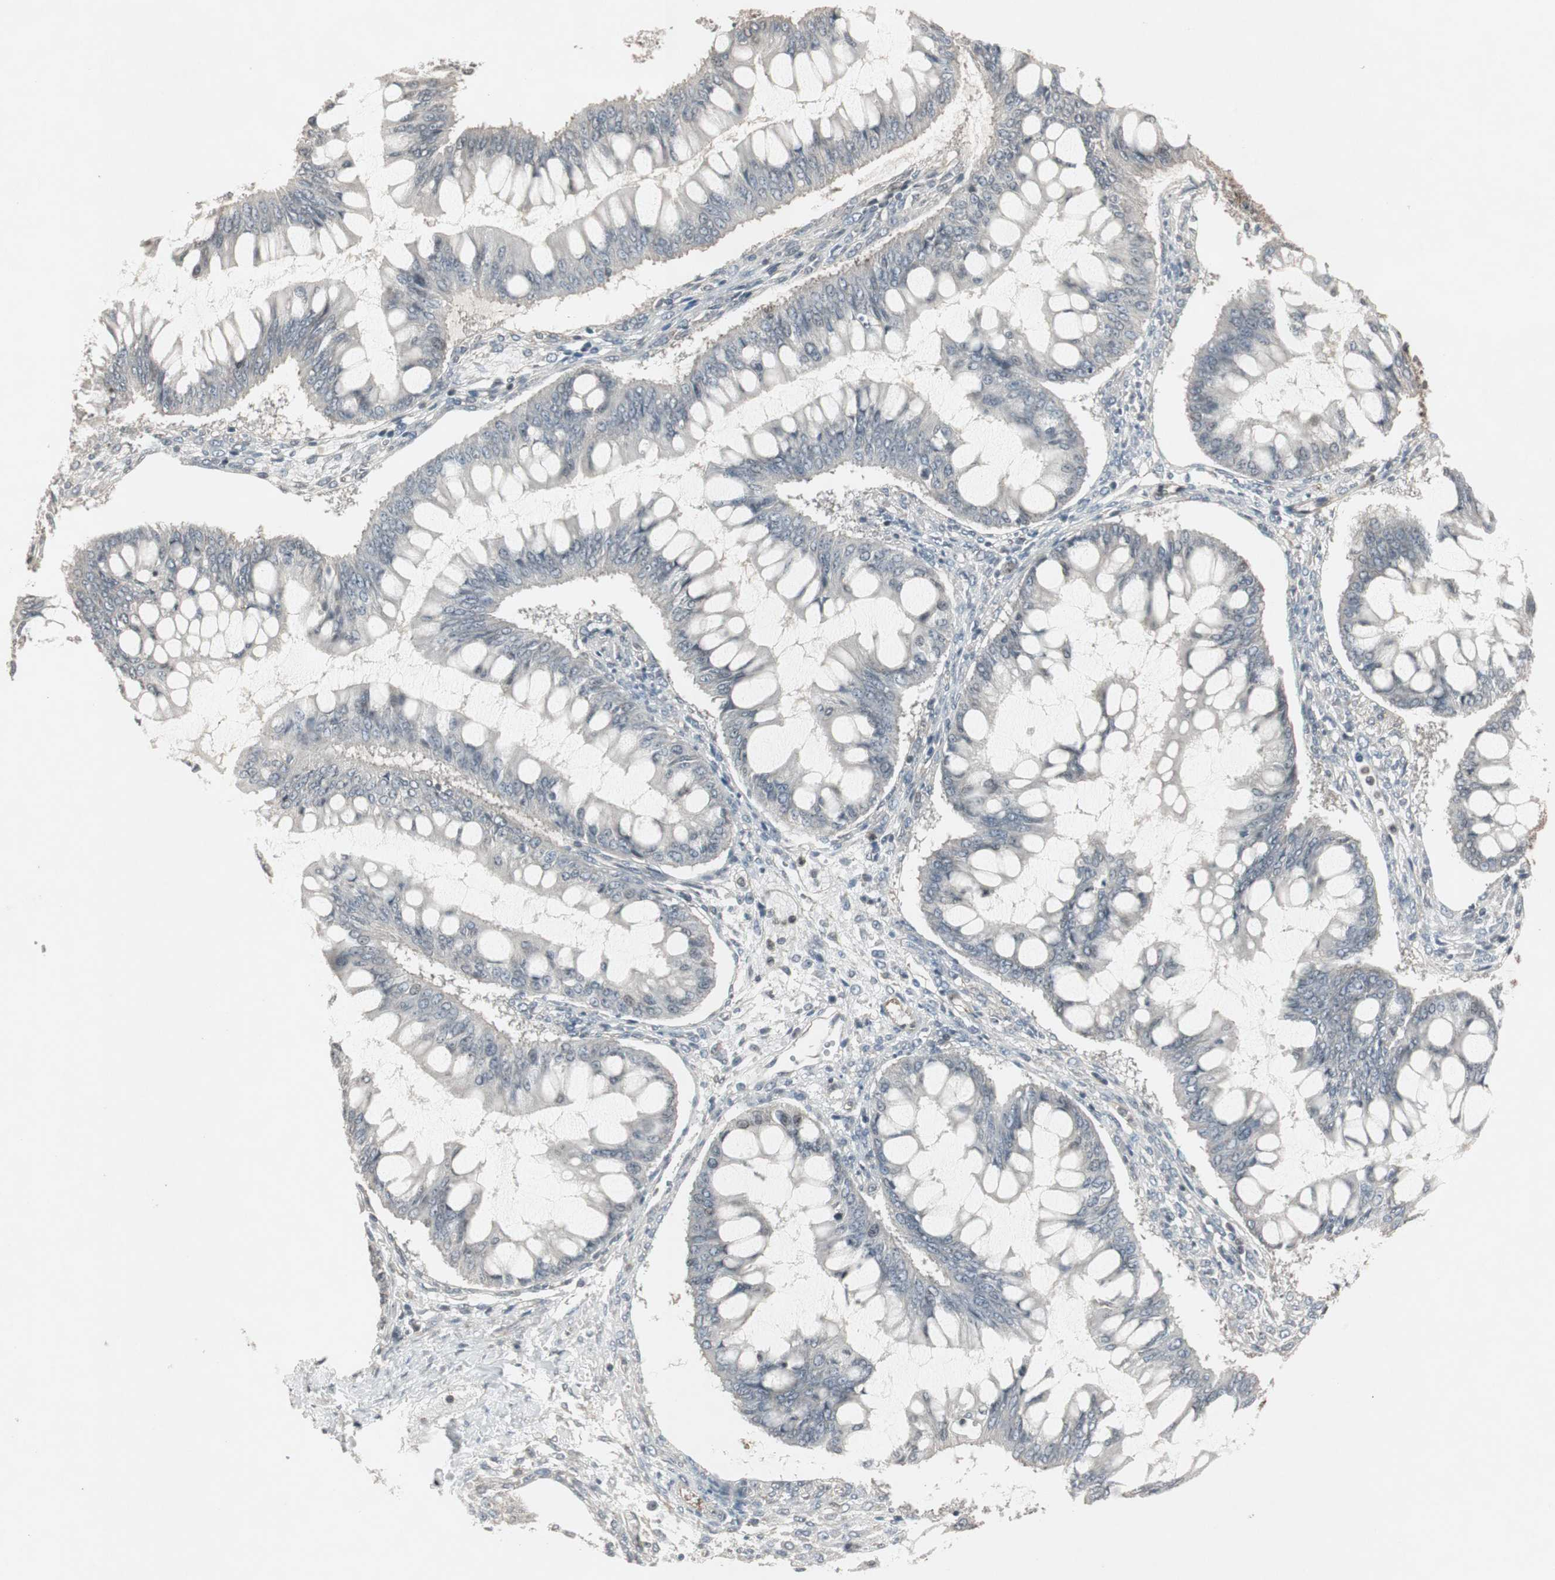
{"staining": {"intensity": "negative", "quantity": "none", "location": "none"}, "tissue": "ovarian cancer", "cell_type": "Tumor cells", "image_type": "cancer", "snomed": [{"axis": "morphology", "description": "Cystadenocarcinoma, mucinous, NOS"}, {"axis": "topography", "description": "Ovary"}], "caption": "High power microscopy image of an immunohistochemistry (IHC) image of mucinous cystadenocarcinoma (ovarian), revealing no significant positivity in tumor cells. (DAB immunohistochemistry (IHC) visualized using brightfield microscopy, high magnification).", "gene": "ARHGEF1", "patient": {"sex": "female", "age": 73}}